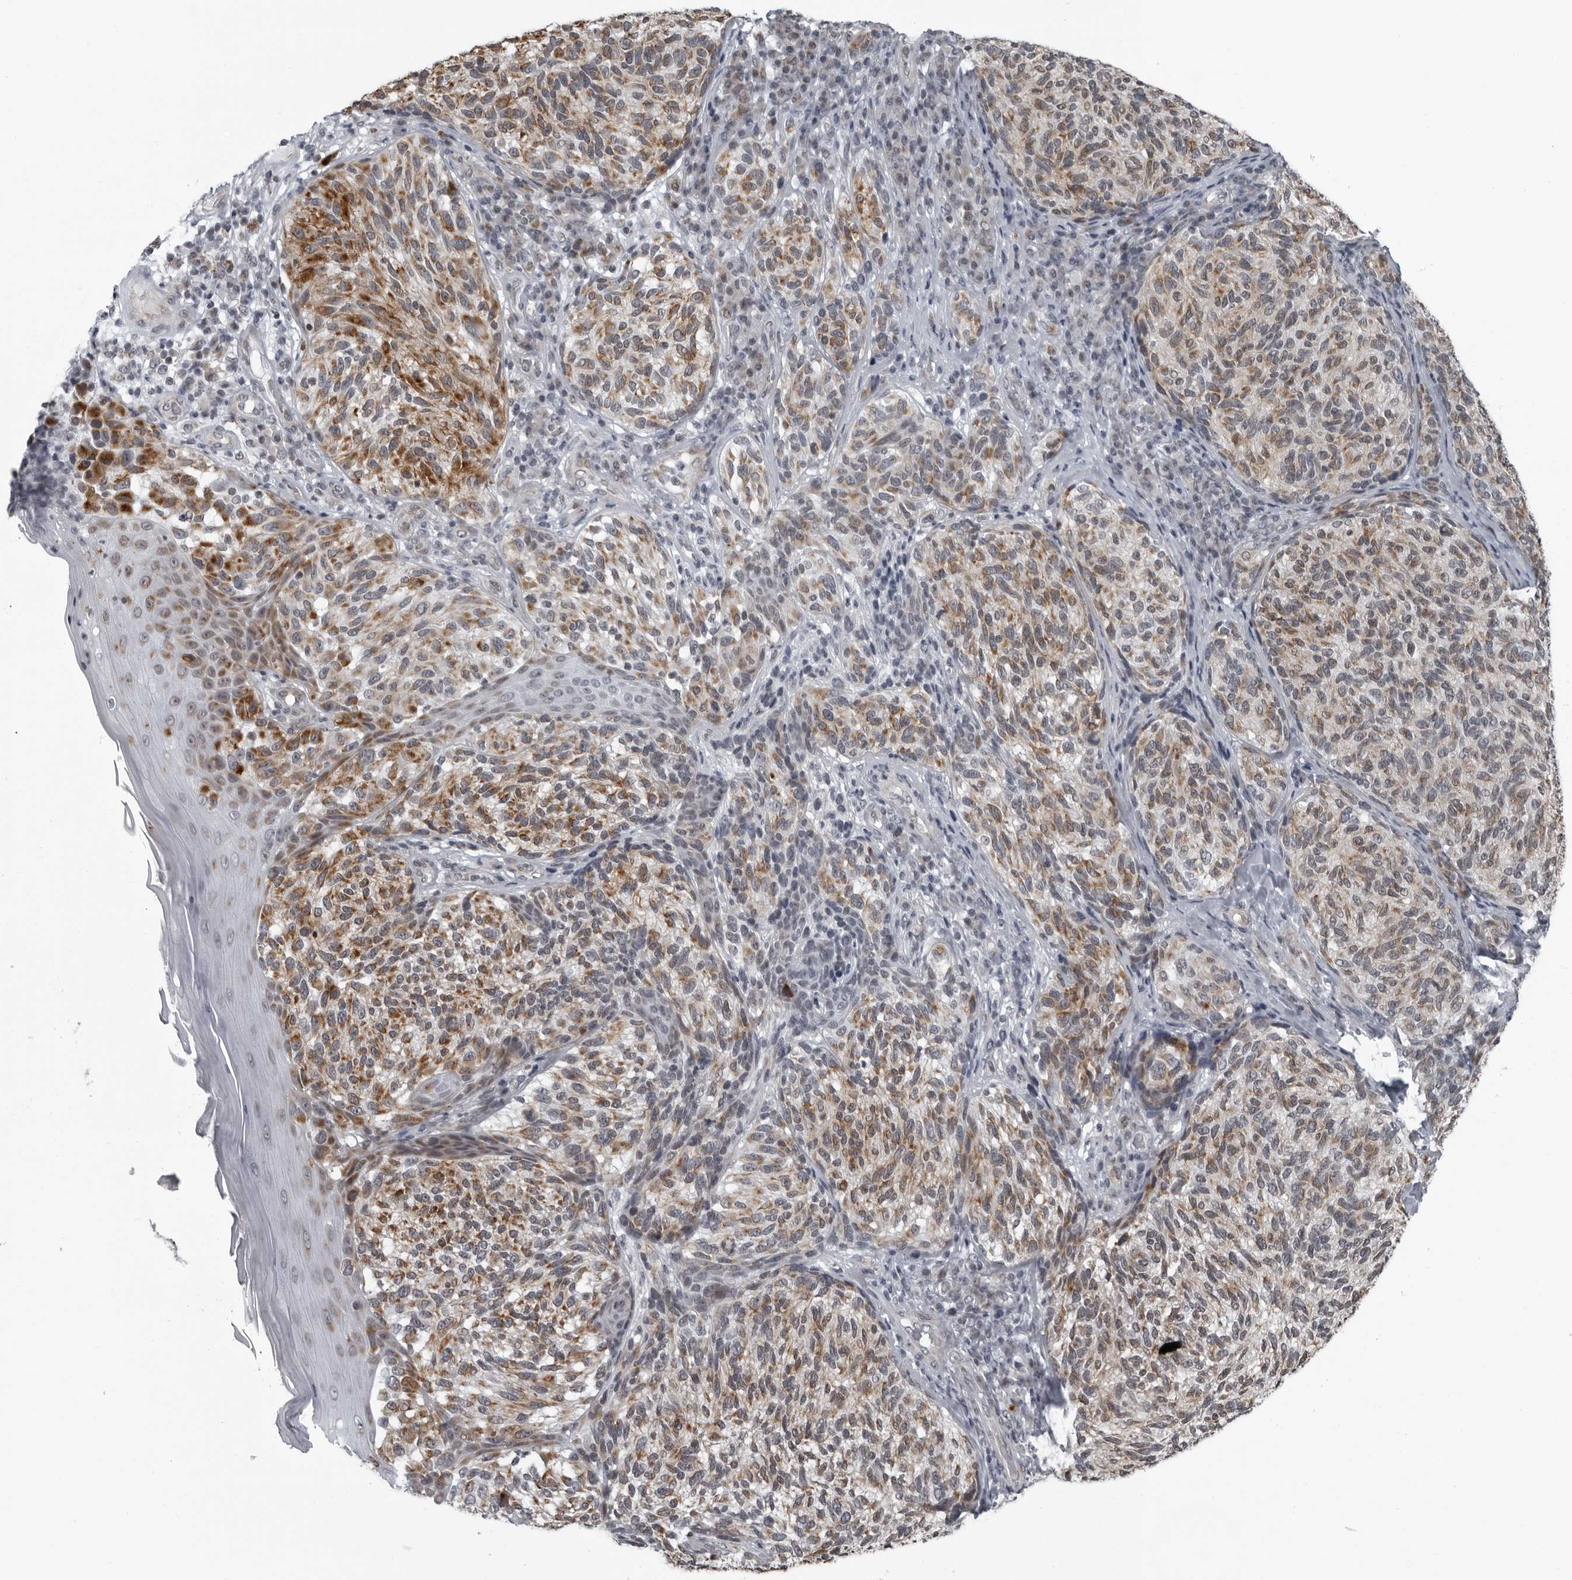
{"staining": {"intensity": "moderate", "quantity": ">75%", "location": "cytoplasmic/membranous"}, "tissue": "melanoma", "cell_type": "Tumor cells", "image_type": "cancer", "snomed": [{"axis": "morphology", "description": "Malignant melanoma, NOS"}, {"axis": "topography", "description": "Skin"}], "caption": "The immunohistochemical stain highlights moderate cytoplasmic/membranous positivity in tumor cells of melanoma tissue. The staining was performed using DAB (3,3'-diaminobenzidine), with brown indicating positive protein expression. Nuclei are stained blue with hematoxylin.", "gene": "RTCA", "patient": {"sex": "female", "age": 73}}